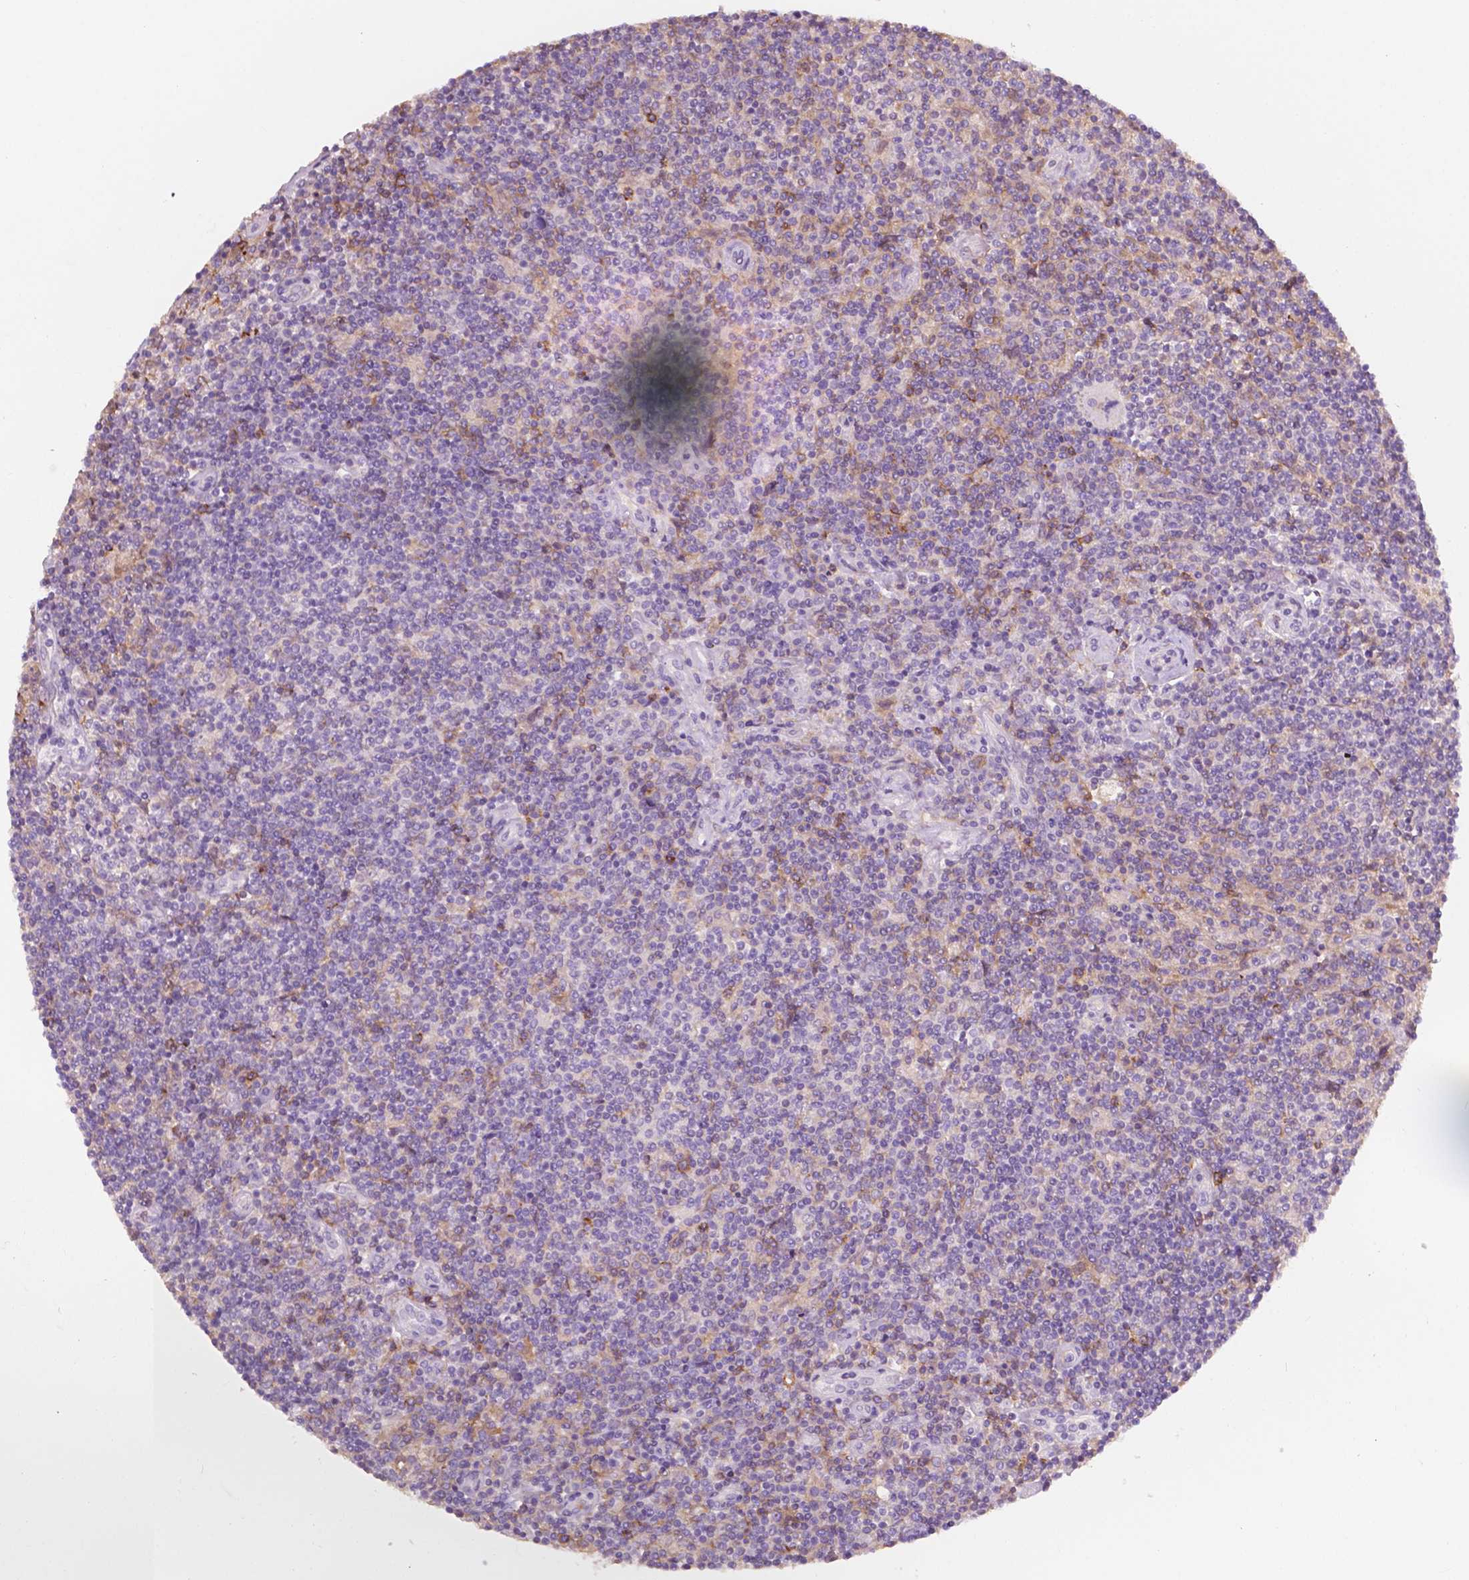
{"staining": {"intensity": "negative", "quantity": "none", "location": "none"}, "tissue": "lymphoma", "cell_type": "Tumor cells", "image_type": "cancer", "snomed": [{"axis": "morphology", "description": "Hodgkin's disease, NOS"}, {"axis": "topography", "description": "Lymph node"}], "caption": "Lymphoma stained for a protein using immunohistochemistry shows no expression tumor cells.", "gene": "SEMA4A", "patient": {"sex": "male", "age": 40}}